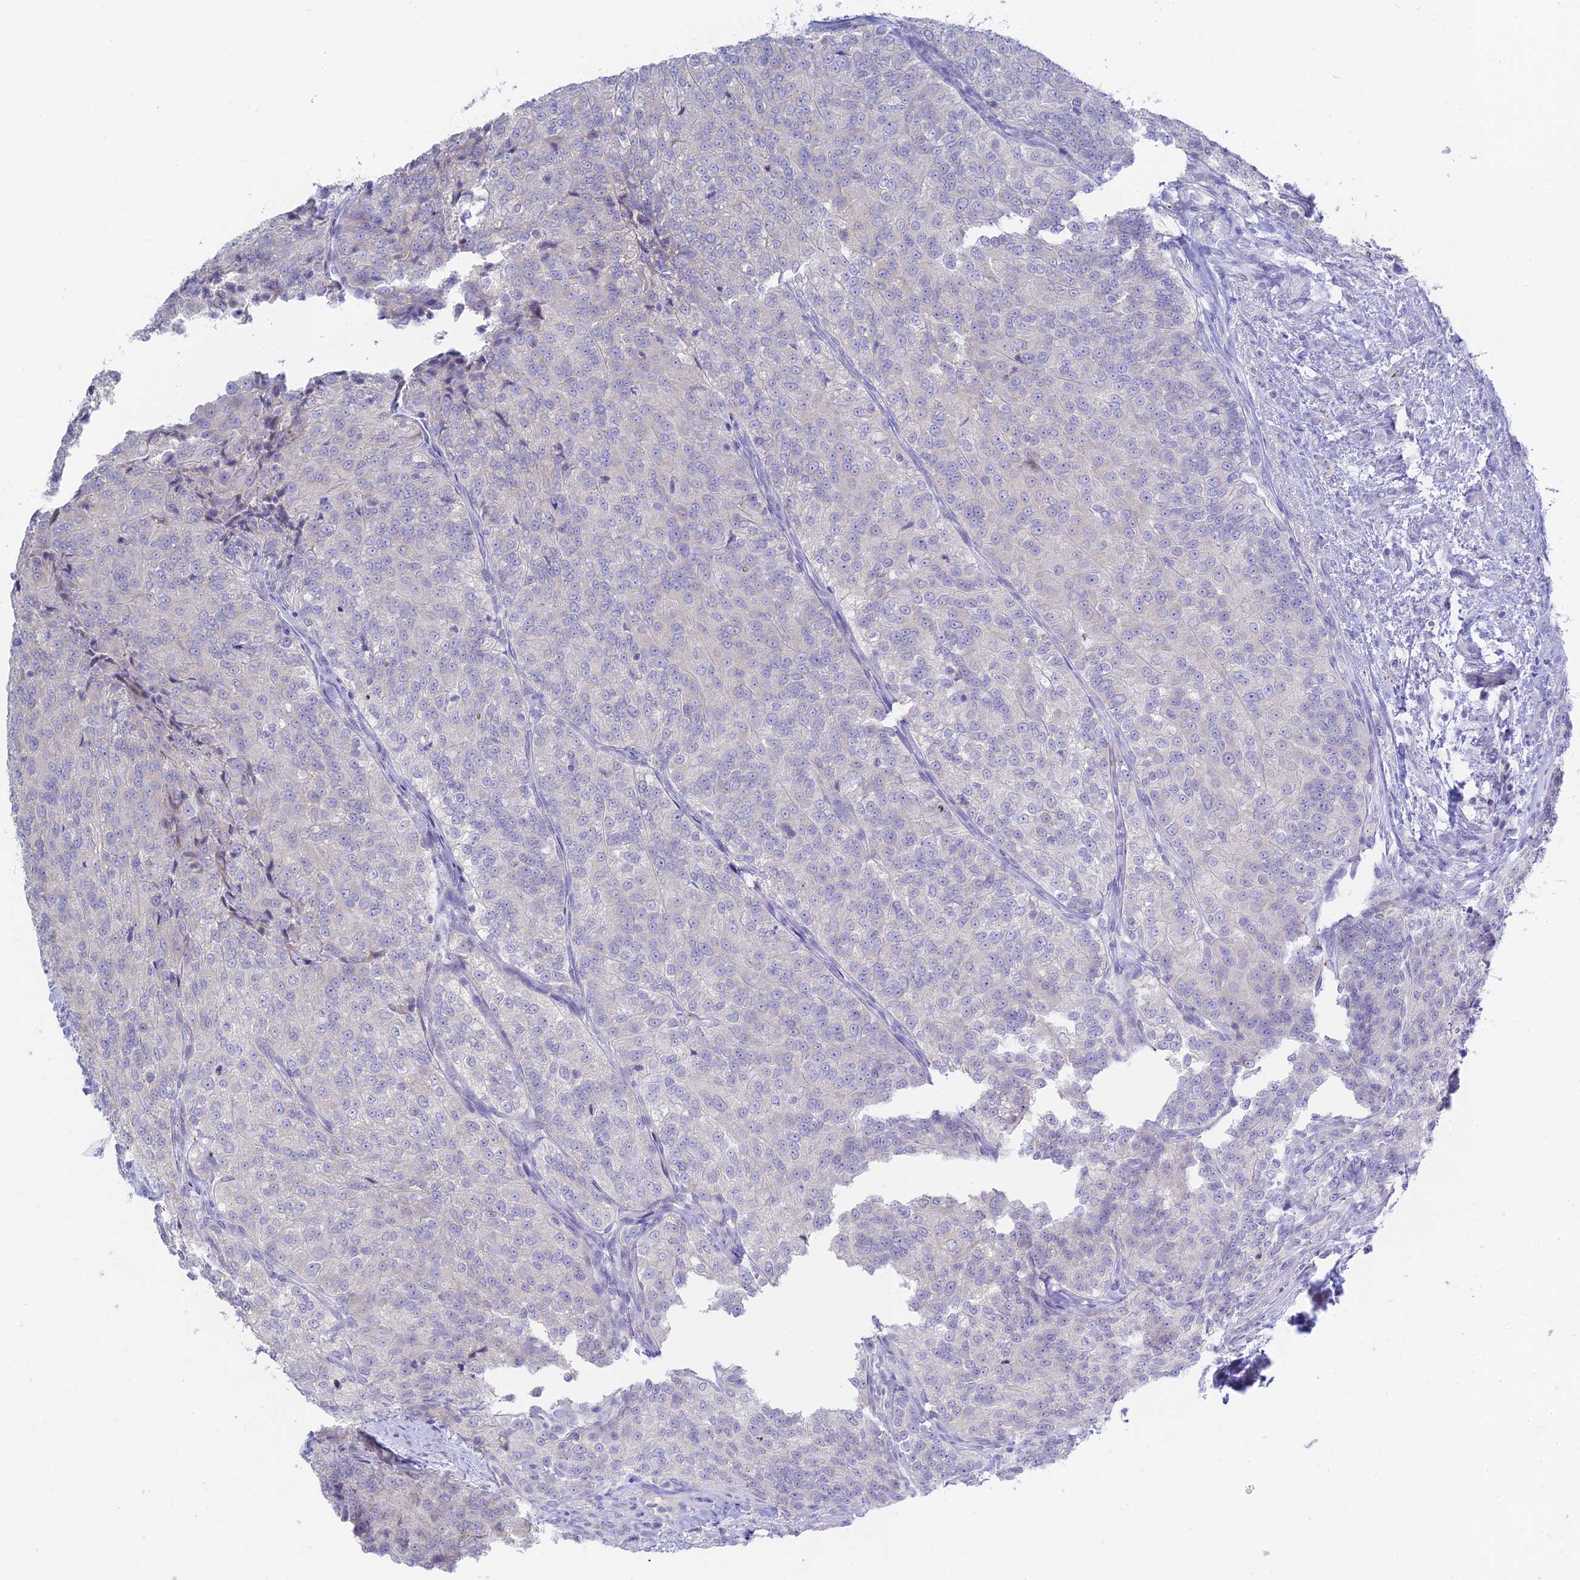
{"staining": {"intensity": "negative", "quantity": "none", "location": "none"}, "tissue": "renal cancer", "cell_type": "Tumor cells", "image_type": "cancer", "snomed": [{"axis": "morphology", "description": "Adenocarcinoma, NOS"}, {"axis": "topography", "description": "Kidney"}], "caption": "A histopathology image of human adenocarcinoma (renal) is negative for staining in tumor cells.", "gene": "TMEM40", "patient": {"sex": "female", "age": 63}}